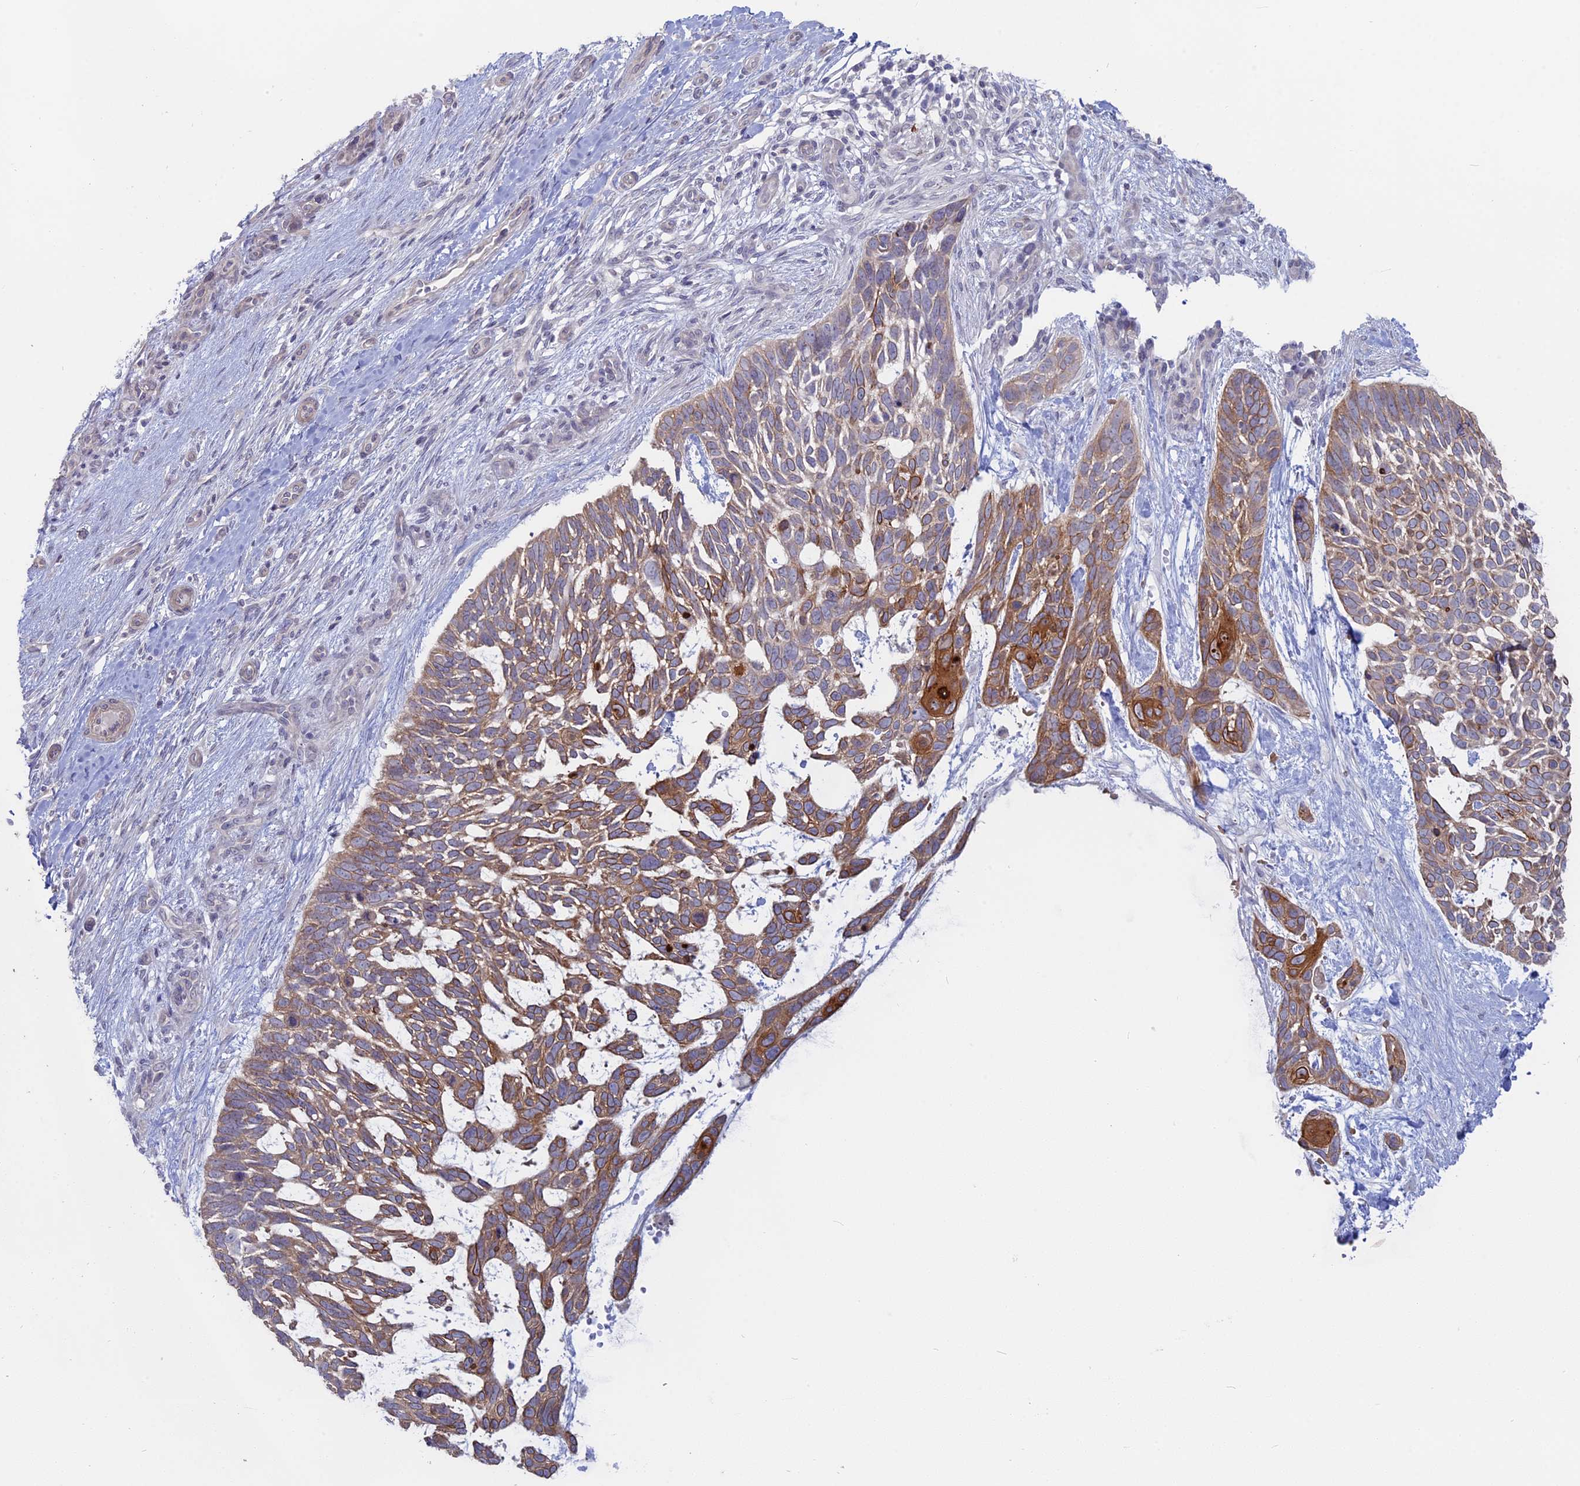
{"staining": {"intensity": "moderate", "quantity": ">75%", "location": "cytoplasmic/membranous"}, "tissue": "skin cancer", "cell_type": "Tumor cells", "image_type": "cancer", "snomed": [{"axis": "morphology", "description": "Basal cell carcinoma"}, {"axis": "topography", "description": "Skin"}], "caption": "About >75% of tumor cells in human skin cancer (basal cell carcinoma) demonstrate moderate cytoplasmic/membranous protein positivity as visualized by brown immunohistochemical staining.", "gene": "MYO5B", "patient": {"sex": "male", "age": 88}}